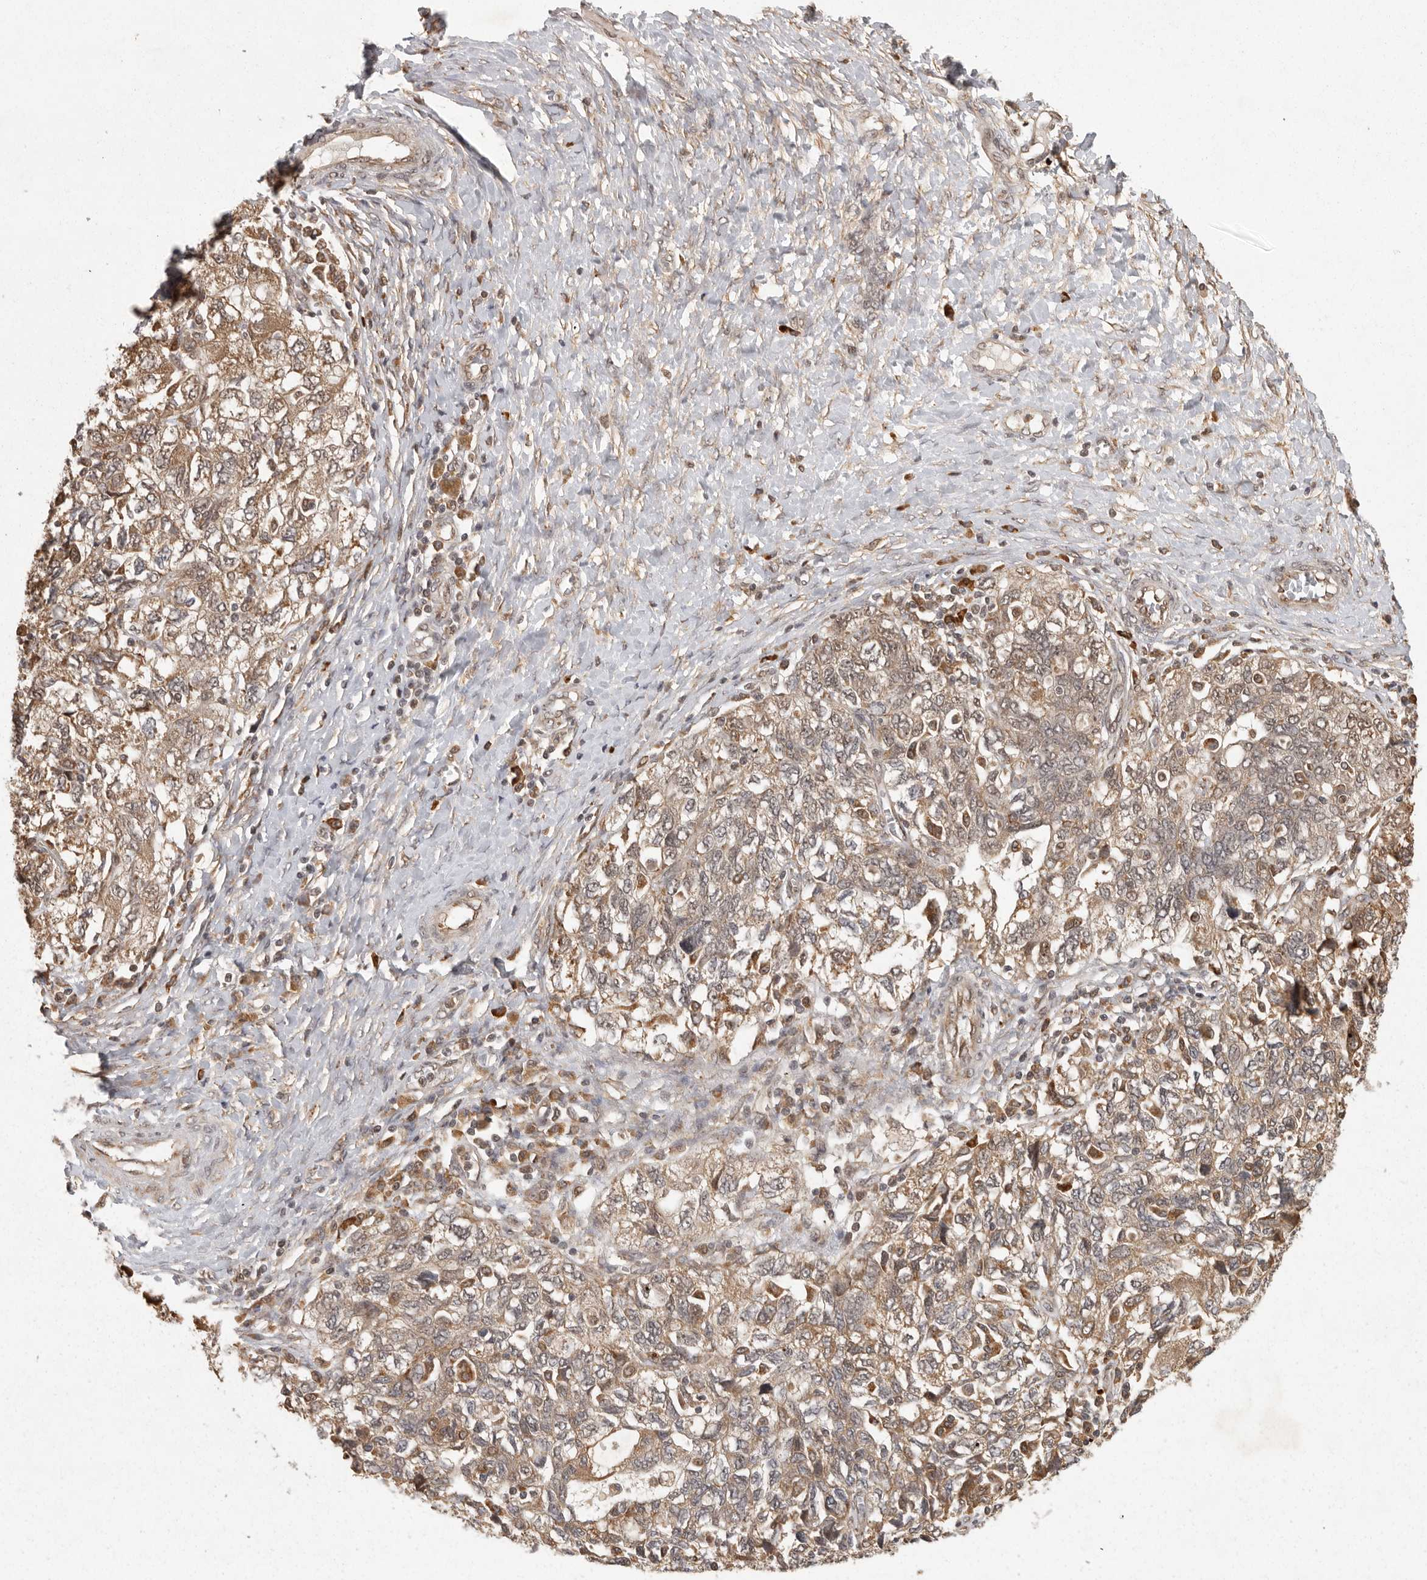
{"staining": {"intensity": "moderate", "quantity": ">75%", "location": "cytoplasmic/membranous,nuclear"}, "tissue": "ovarian cancer", "cell_type": "Tumor cells", "image_type": "cancer", "snomed": [{"axis": "morphology", "description": "Carcinoma, NOS"}, {"axis": "morphology", "description": "Cystadenocarcinoma, serous, NOS"}, {"axis": "topography", "description": "Ovary"}], "caption": "DAB (3,3'-diaminobenzidine) immunohistochemical staining of serous cystadenocarcinoma (ovarian) reveals moderate cytoplasmic/membranous and nuclear protein staining in about >75% of tumor cells.", "gene": "ZNF83", "patient": {"sex": "female", "age": 69}}